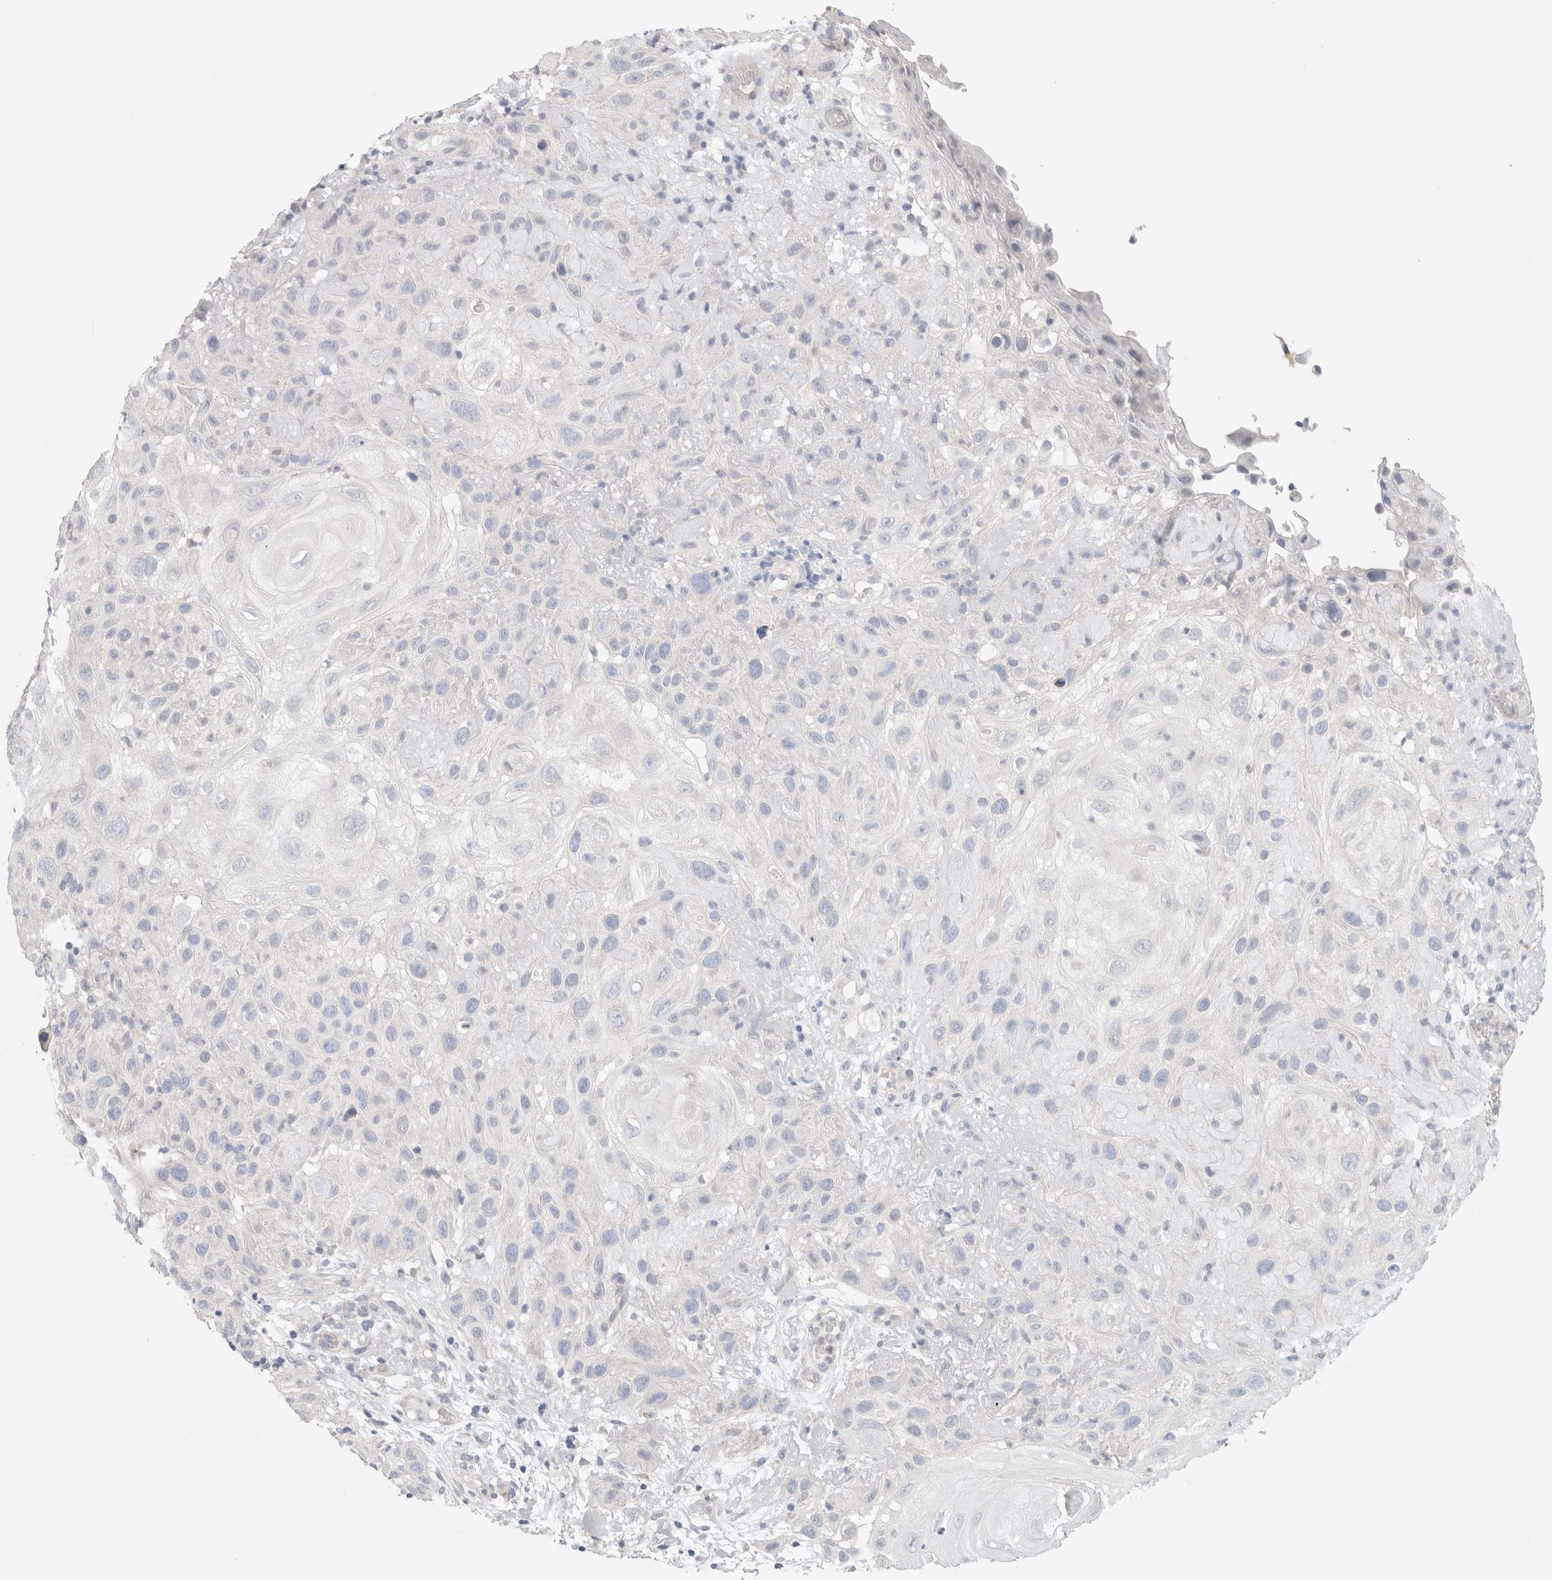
{"staining": {"intensity": "negative", "quantity": "none", "location": "none"}, "tissue": "skin cancer", "cell_type": "Tumor cells", "image_type": "cancer", "snomed": [{"axis": "morphology", "description": "Squamous cell carcinoma, NOS"}, {"axis": "topography", "description": "Skin"}], "caption": "Photomicrograph shows no protein expression in tumor cells of squamous cell carcinoma (skin) tissue.", "gene": "DMD", "patient": {"sex": "female", "age": 96}}